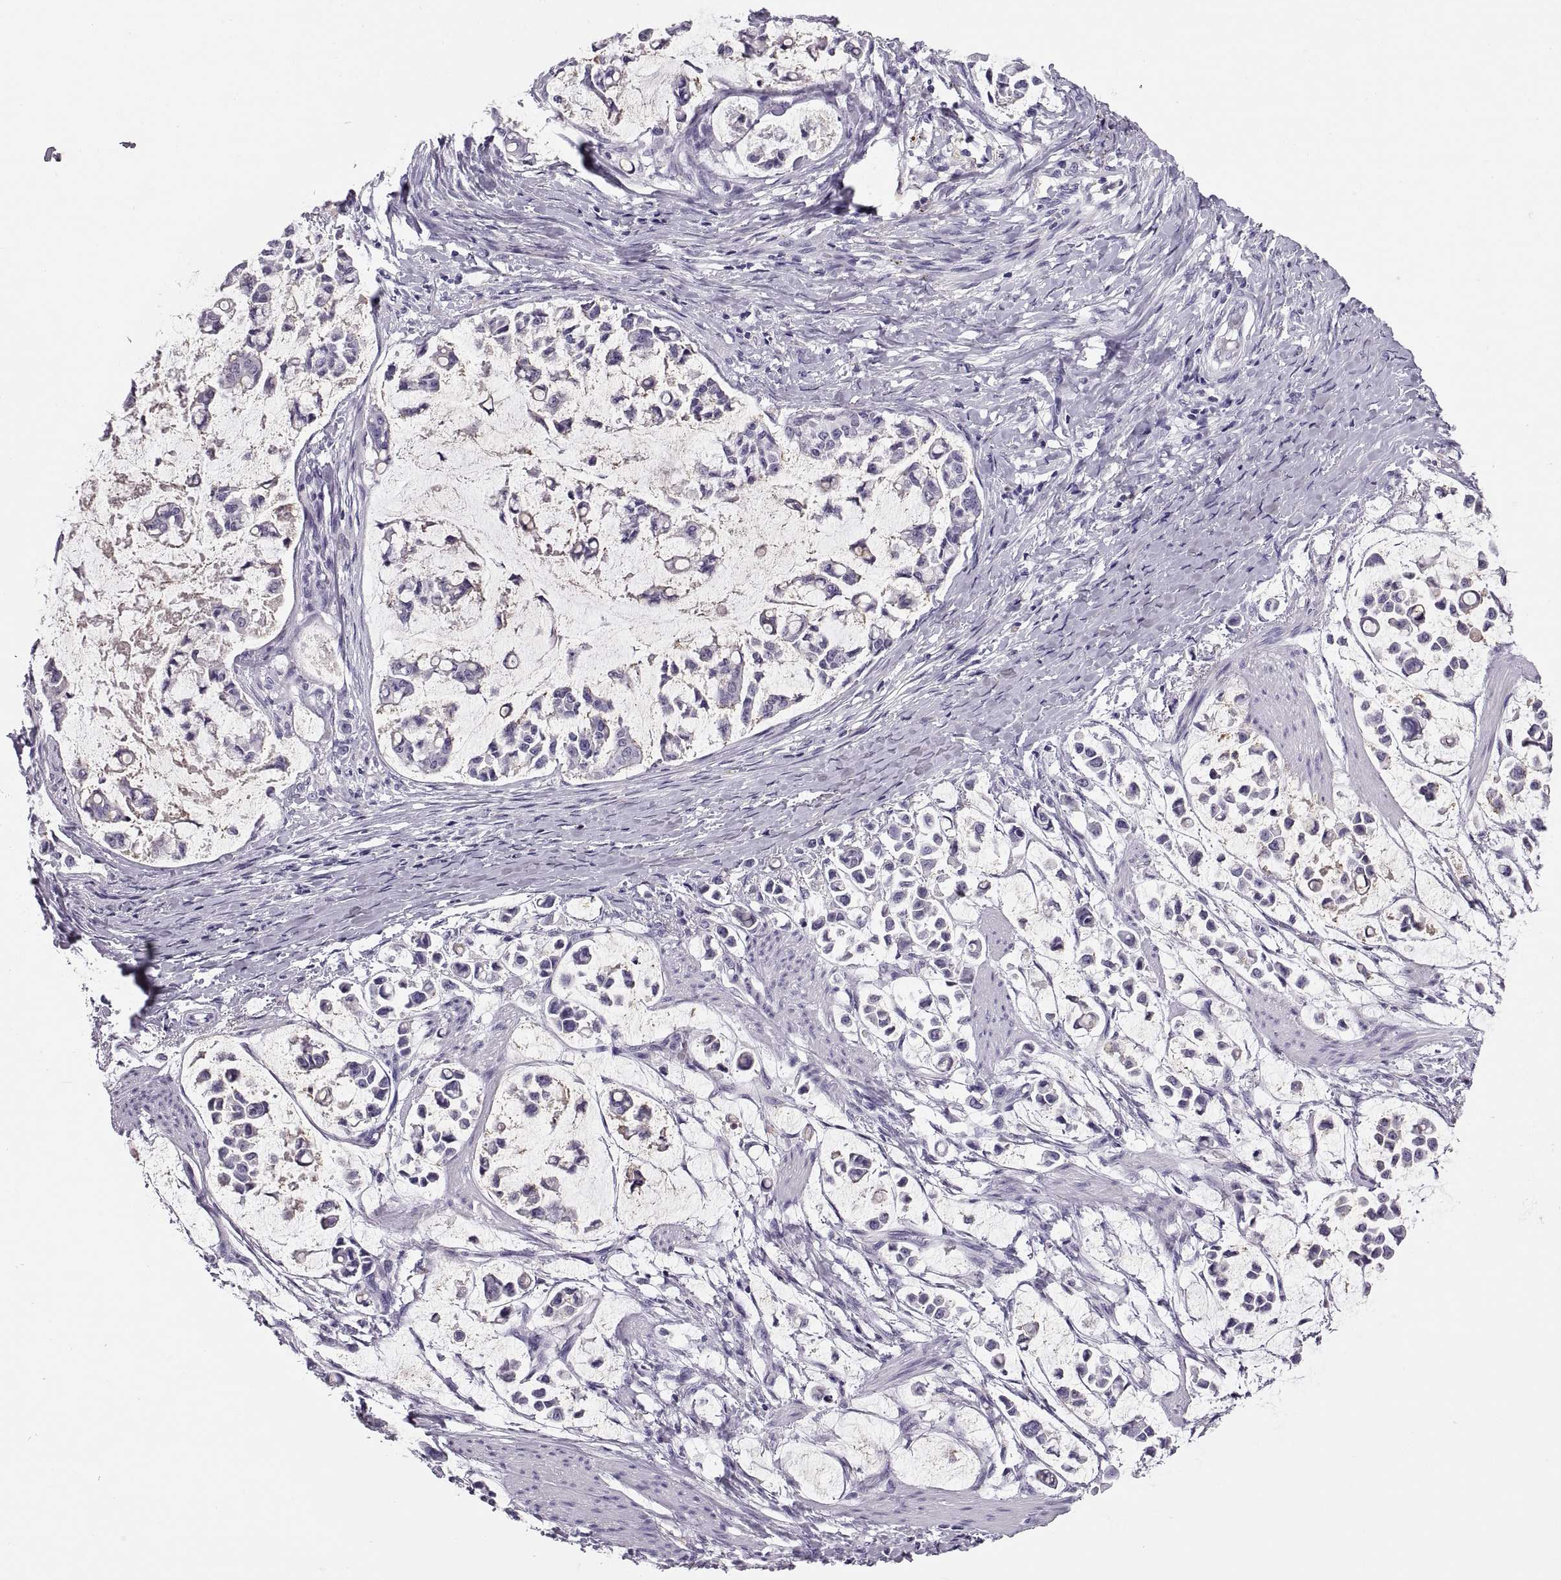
{"staining": {"intensity": "negative", "quantity": "none", "location": "none"}, "tissue": "stomach cancer", "cell_type": "Tumor cells", "image_type": "cancer", "snomed": [{"axis": "morphology", "description": "Adenocarcinoma, NOS"}, {"axis": "topography", "description": "Stomach"}], "caption": "The histopathology image demonstrates no staining of tumor cells in stomach cancer. (DAB (3,3'-diaminobenzidine) immunohistochemistry, high magnification).", "gene": "QRICH2", "patient": {"sex": "male", "age": 82}}